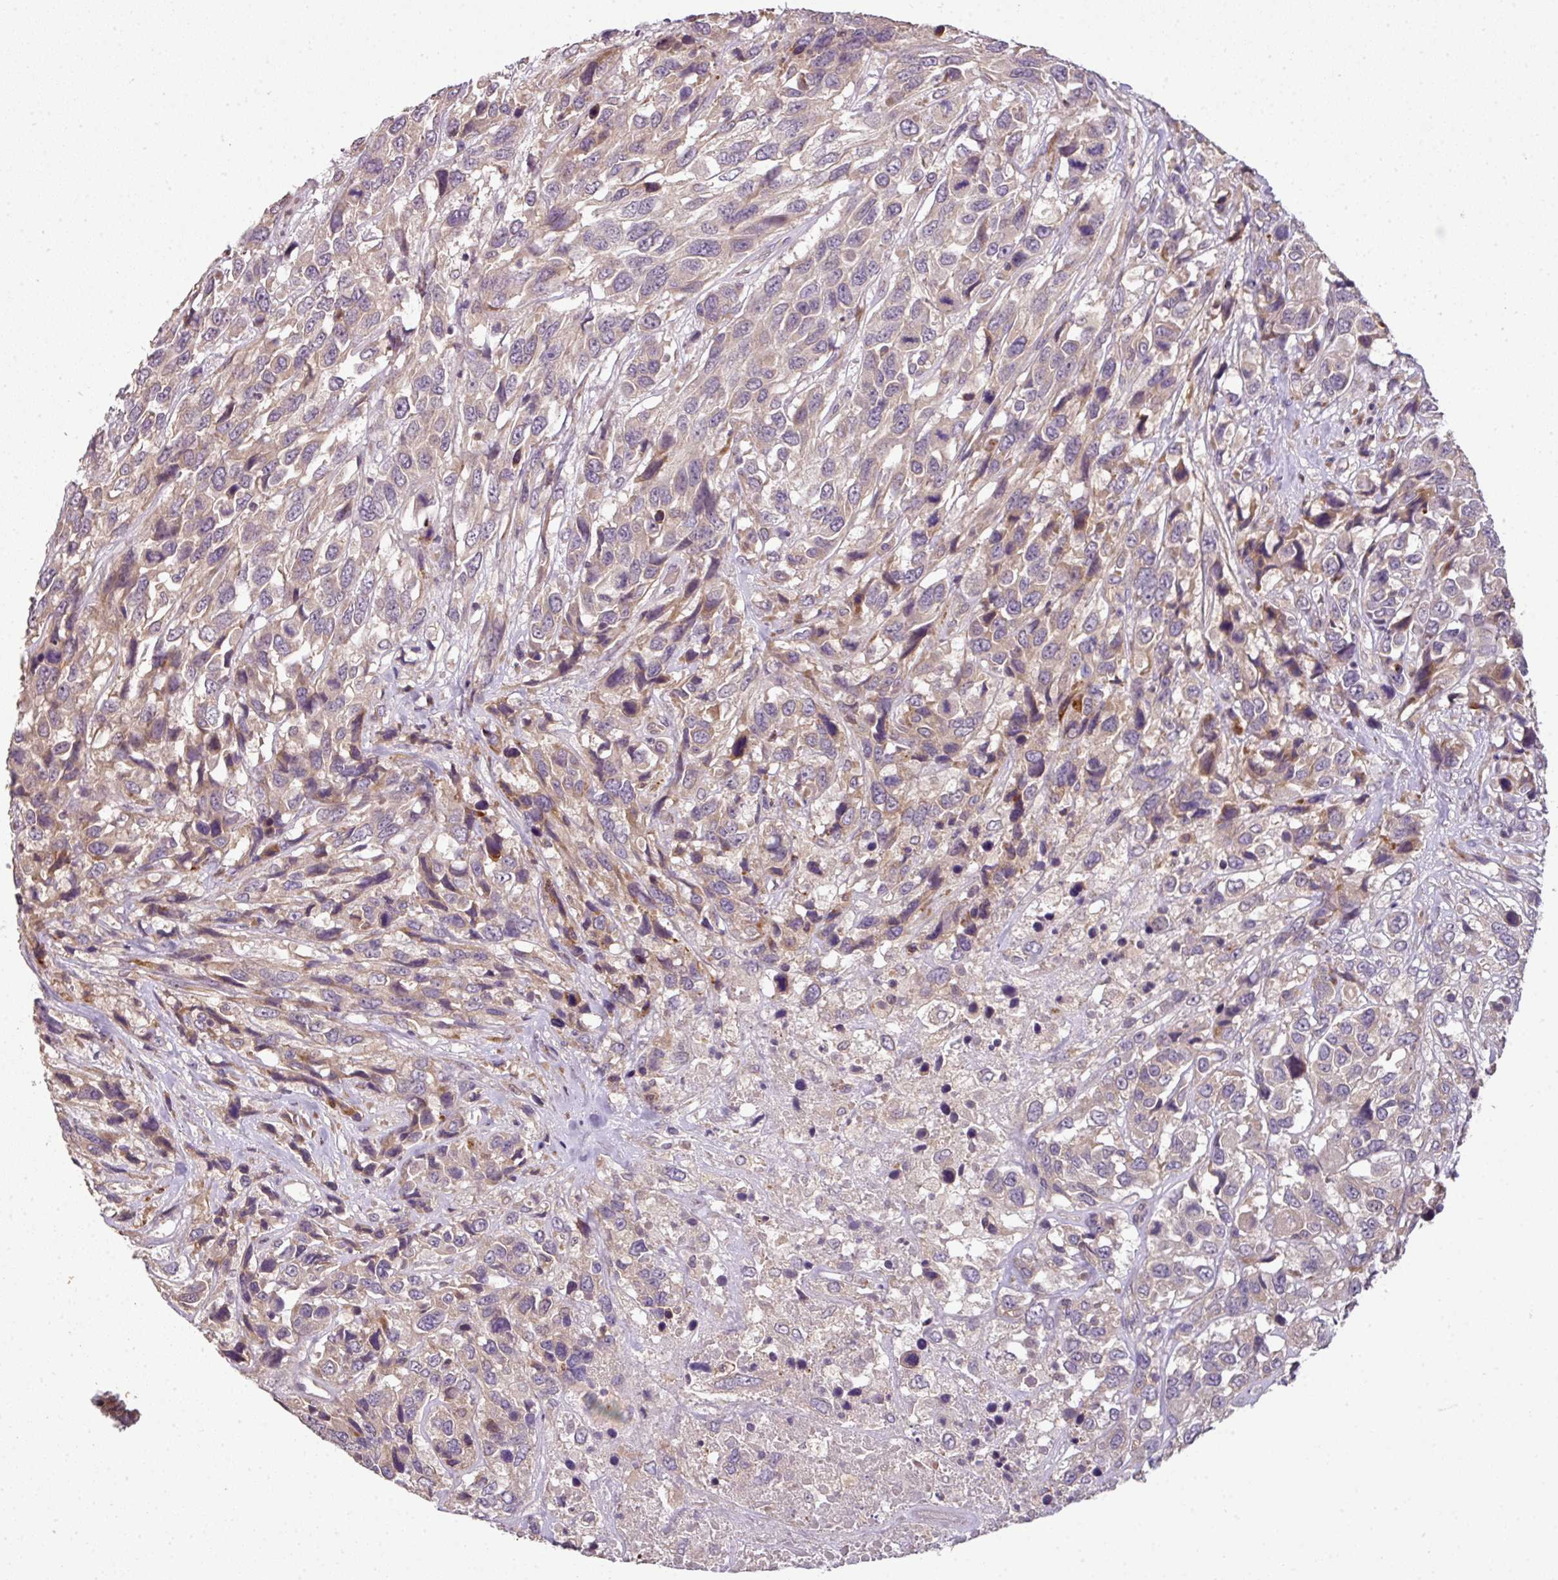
{"staining": {"intensity": "moderate", "quantity": "<25%", "location": "cytoplasmic/membranous"}, "tissue": "urothelial cancer", "cell_type": "Tumor cells", "image_type": "cancer", "snomed": [{"axis": "morphology", "description": "Urothelial carcinoma, High grade"}, {"axis": "topography", "description": "Urinary bladder"}], "caption": "Brown immunohistochemical staining in urothelial cancer demonstrates moderate cytoplasmic/membranous positivity in about <25% of tumor cells.", "gene": "SPCS3", "patient": {"sex": "female", "age": 70}}